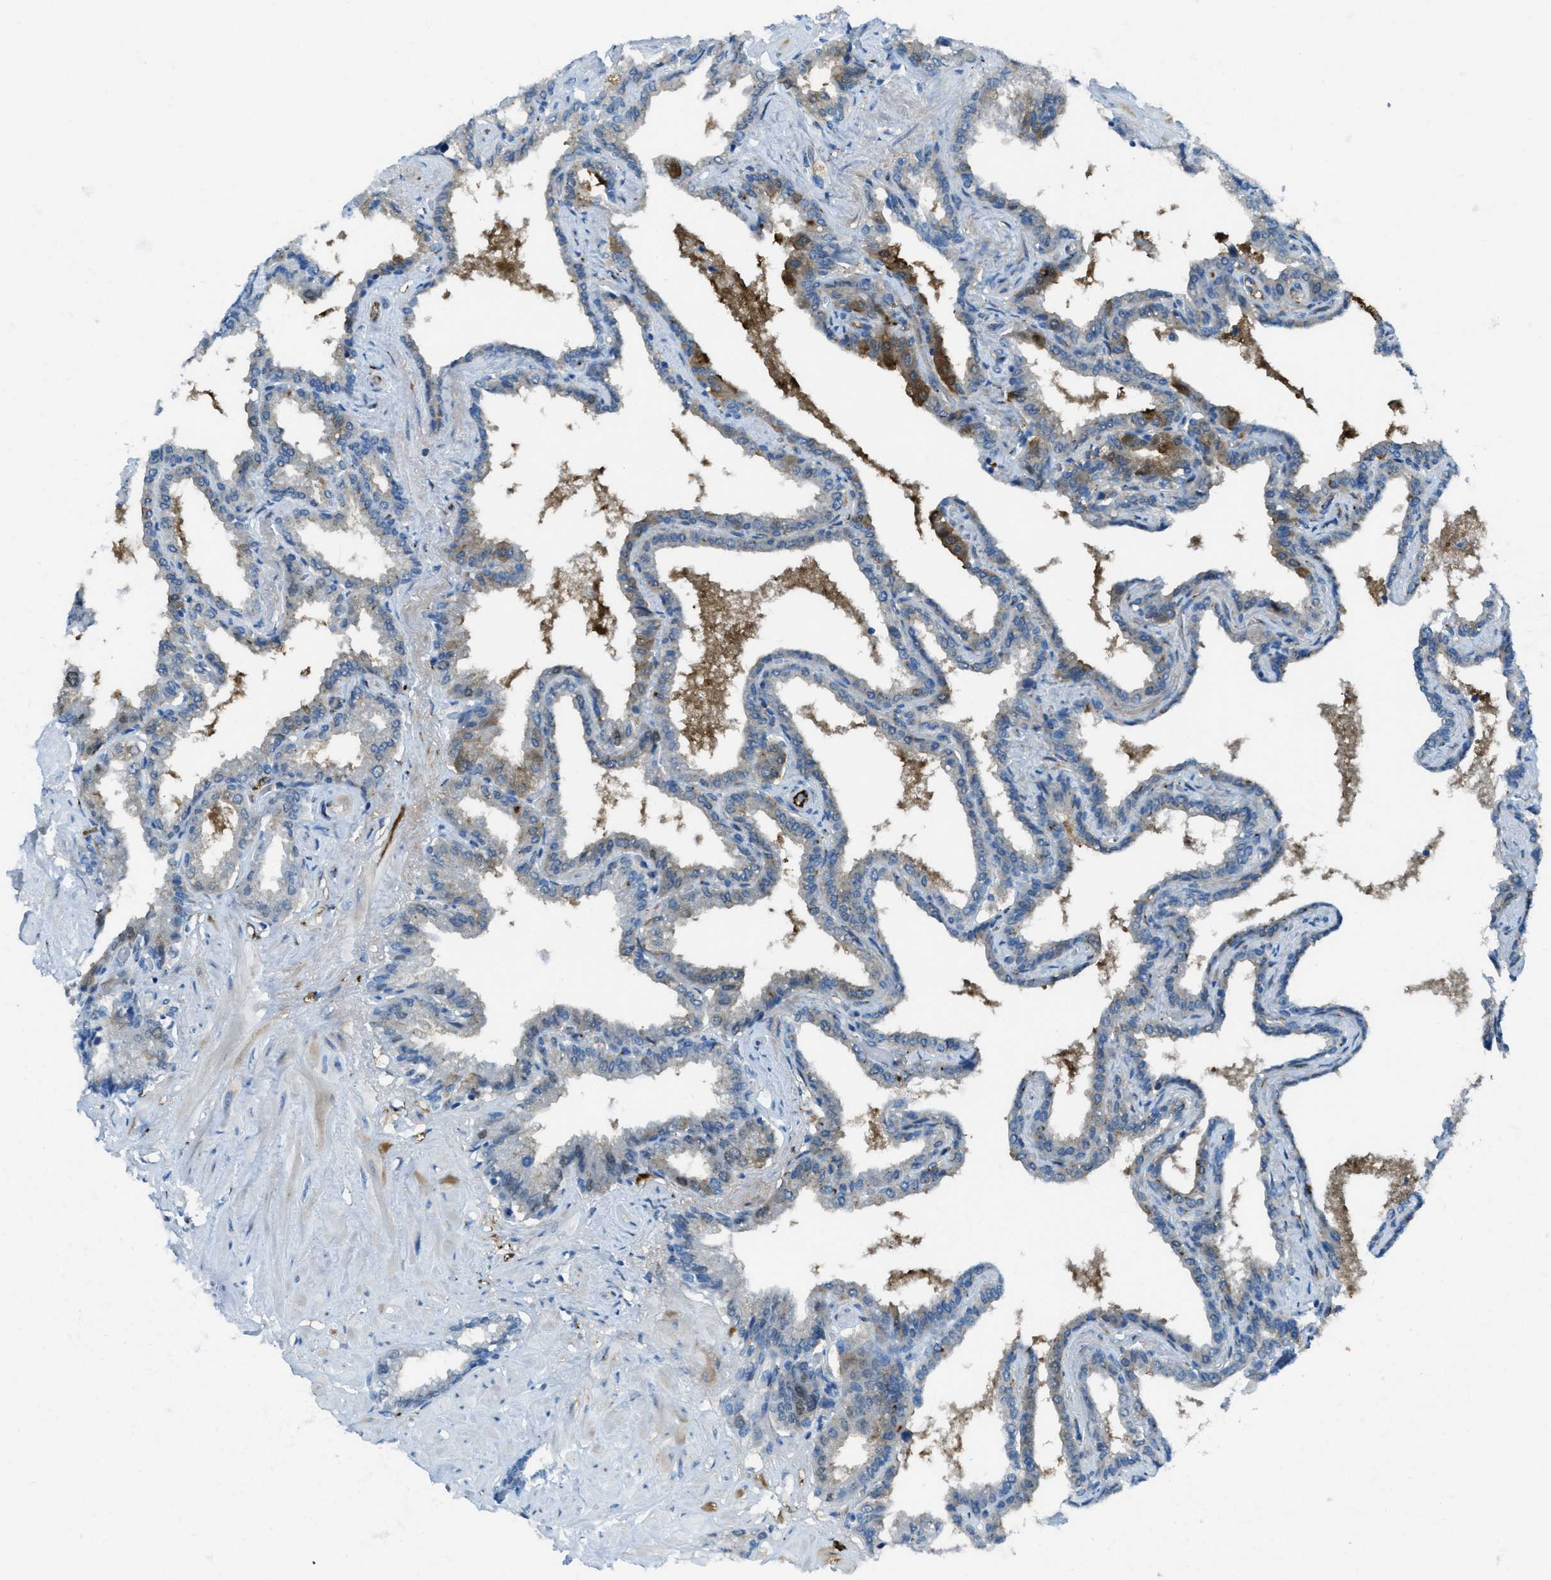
{"staining": {"intensity": "moderate", "quantity": ">75%", "location": "cytoplasmic/membranous"}, "tissue": "seminal vesicle", "cell_type": "Glandular cells", "image_type": "normal", "snomed": [{"axis": "morphology", "description": "Normal tissue, NOS"}, {"axis": "topography", "description": "Seminal veicle"}], "caption": "A brown stain shows moderate cytoplasmic/membranous expression of a protein in glandular cells of unremarkable seminal vesicle.", "gene": "TRIM59", "patient": {"sex": "male", "age": 46}}